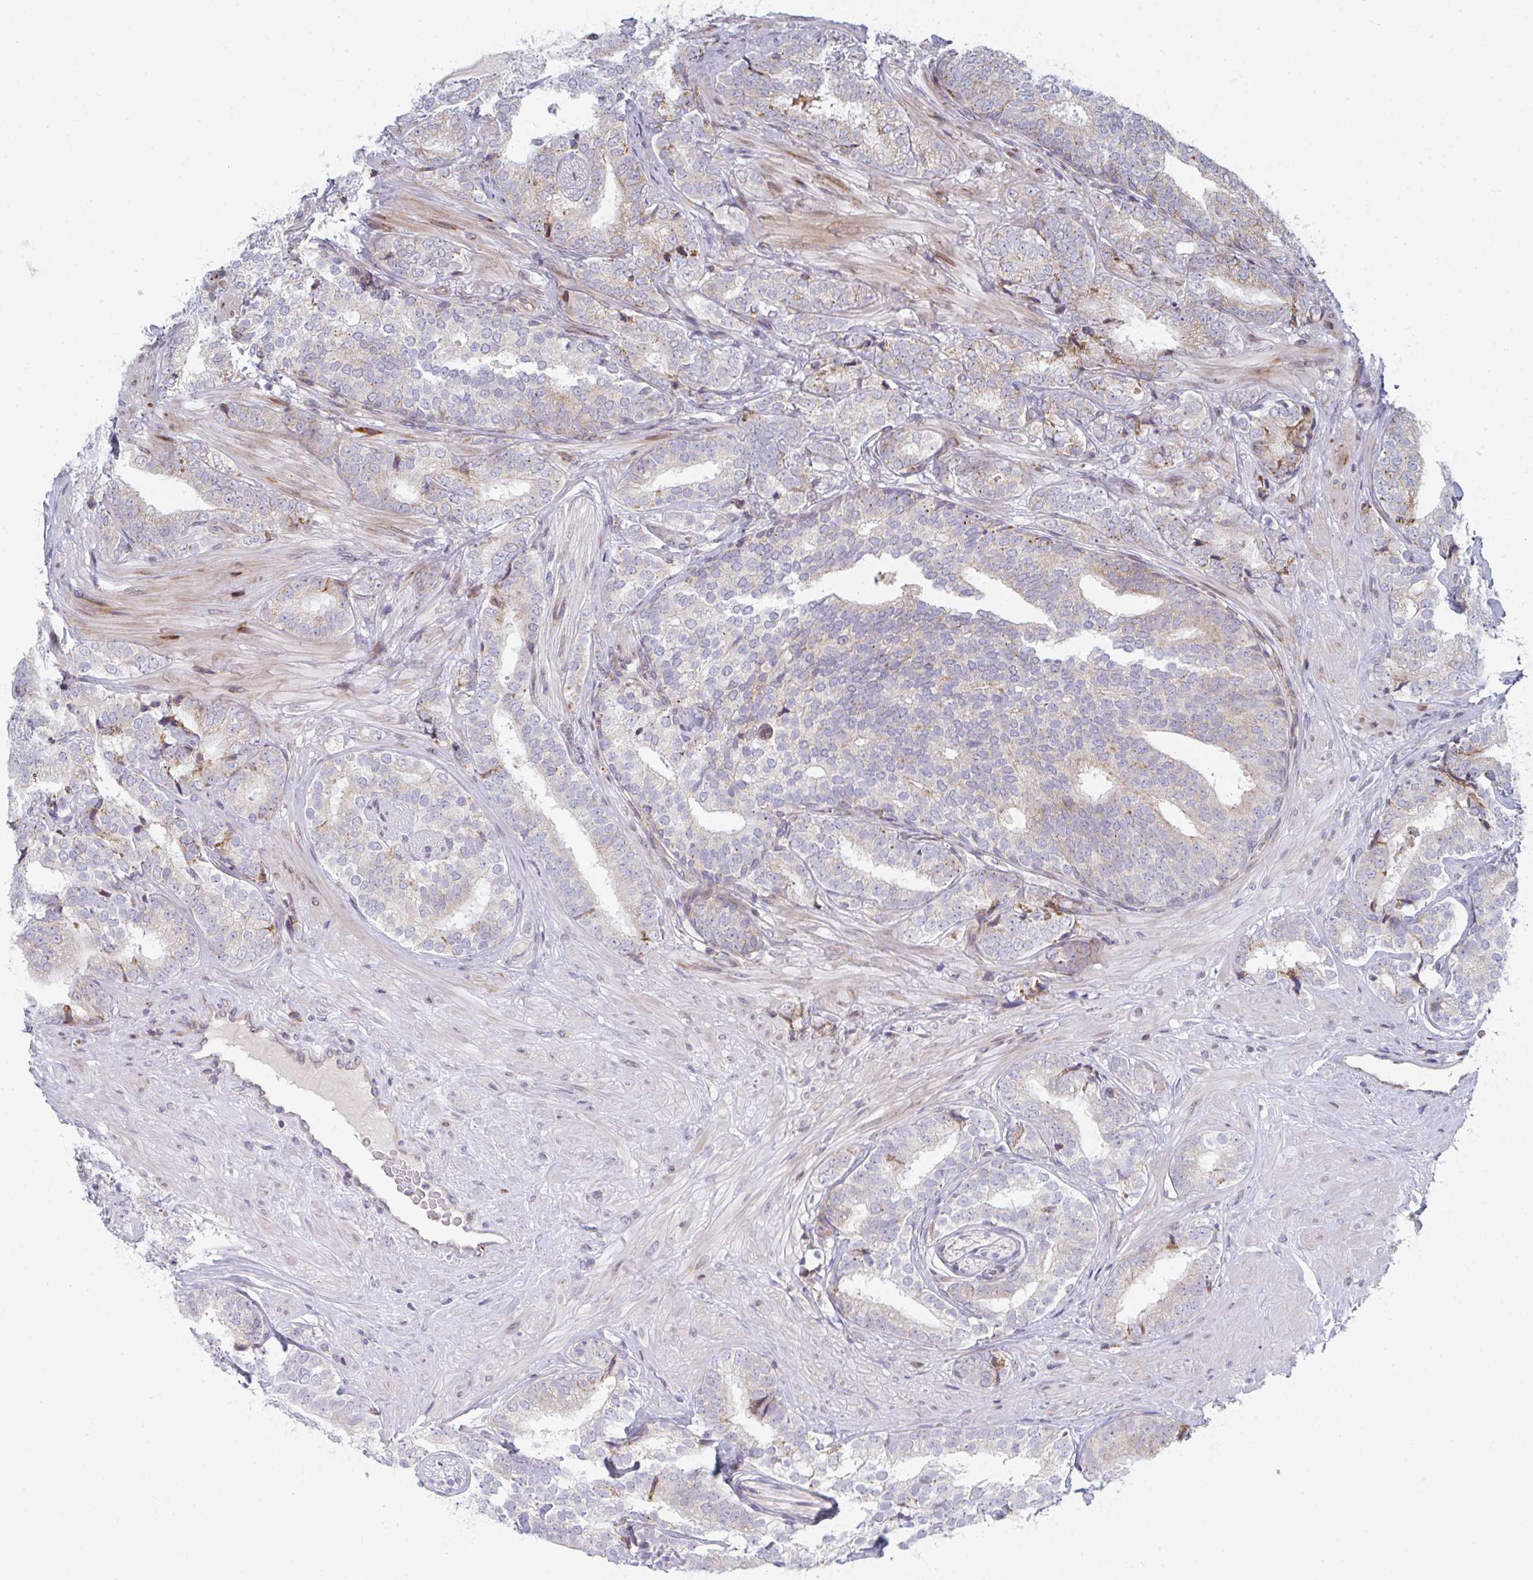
{"staining": {"intensity": "weak", "quantity": "<25%", "location": "cytoplasmic/membranous"}, "tissue": "prostate cancer", "cell_type": "Tumor cells", "image_type": "cancer", "snomed": [{"axis": "morphology", "description": "Adenocarcinoma, High grade"}, {"axis": "topography", "description": "Prostate"}], "caption": "IHC photomicrograph of human prostate cancer (adenocarcinoma (high-grade)) stained for a protein (brown), which reveals no positivity in tumor cells. (DAB (3,3'-diaminobenzidine) immunohistochemistry with hematoxylin counter stain).", "gene": "PRKCH", "patient": {"sex": "male", "age": 72}}